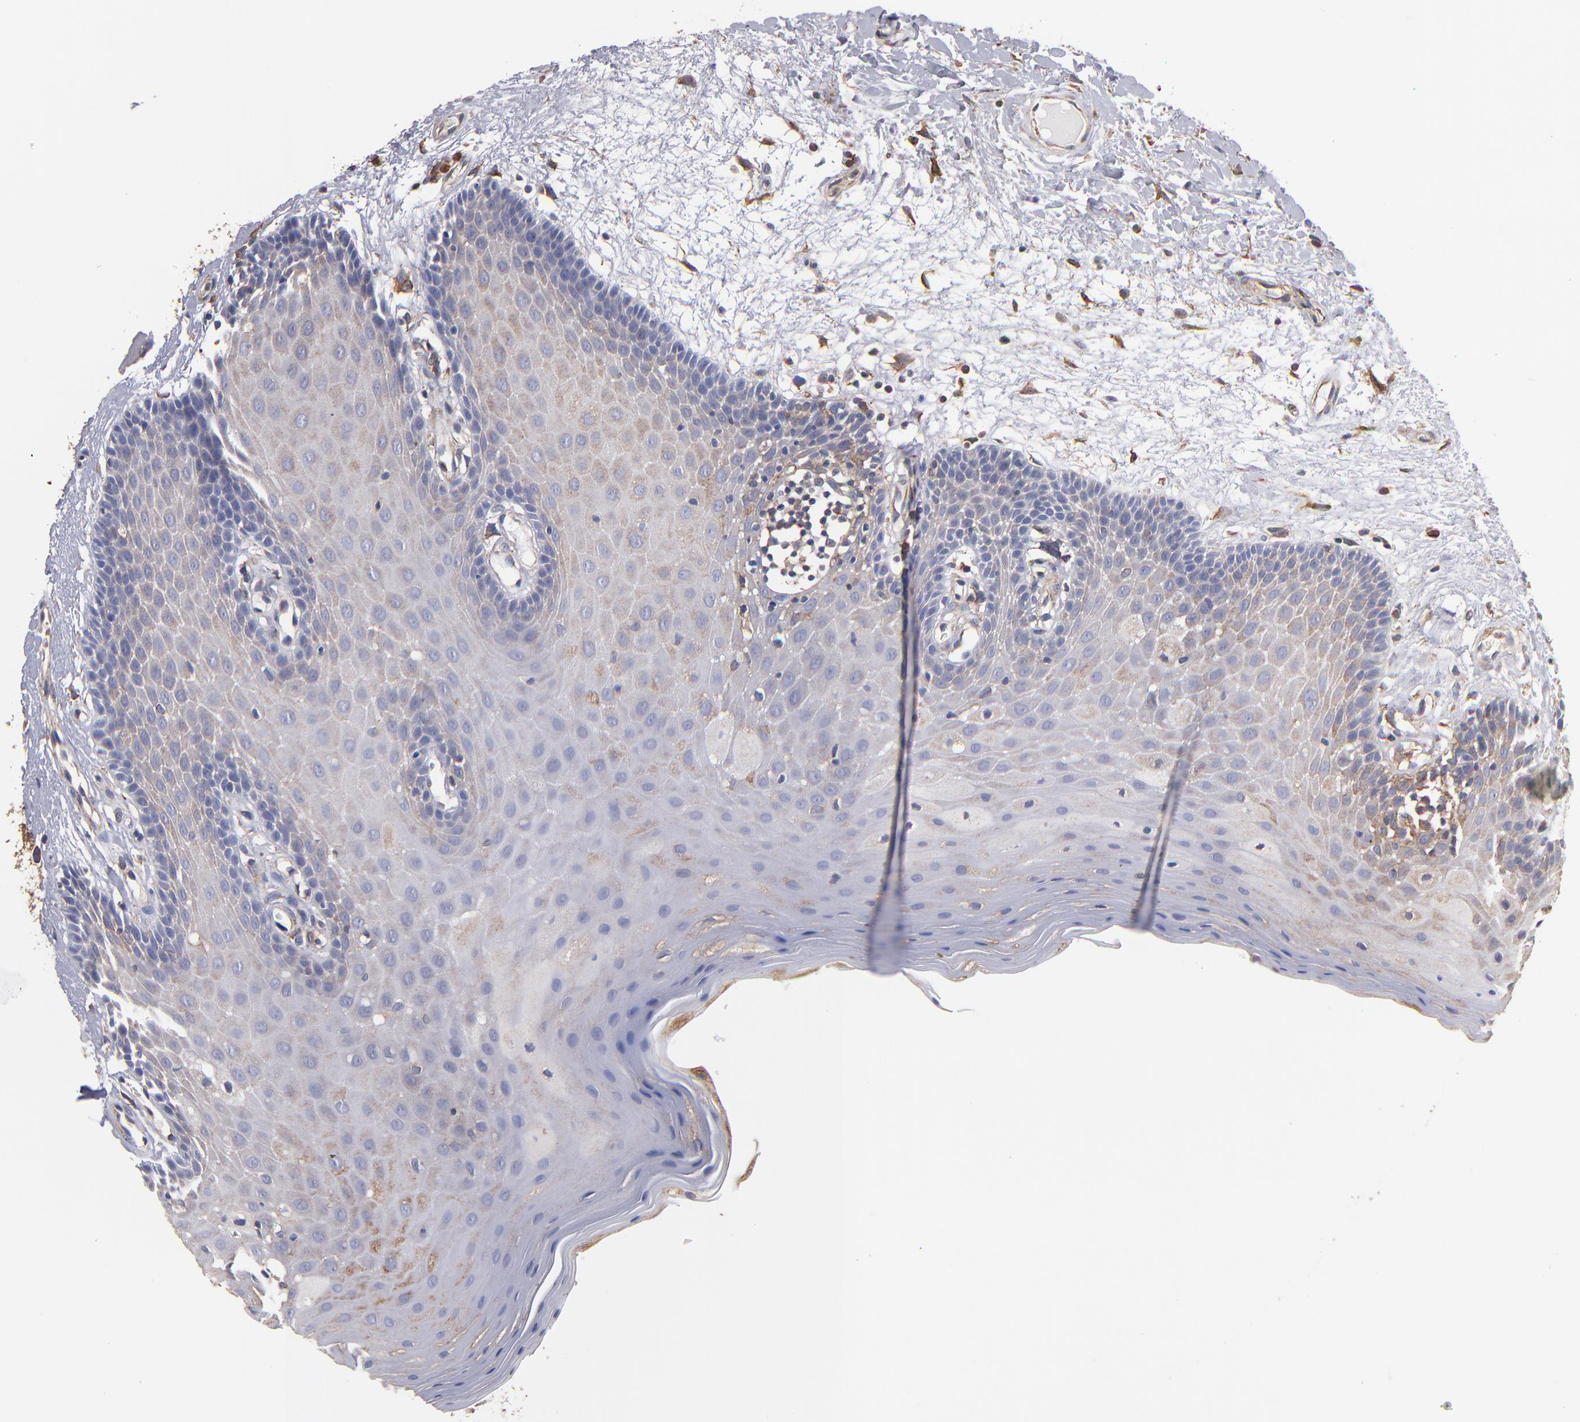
{"staining": {"intensity": "weak", "quantity": "25%-75%", "location": "cytoplasmic/membranous"}, "tissue": "oral mucosa", "cell_type": "Squamous epithelial cells", "image_type": "normal", "snomed": [{"axis": "morphology", "description": "Normal tissue, NOS"}, {"axis": "morphology", "description": "Squamous cell carcinoma, NOS"}, {"axis": "topography", "description": "Skeletal muscle"}, {"axis": "topography", "description": "Oral tissue"}, {"axis": "topography", "description": "Head-Neck"}], "caption": "Immunohistochemistry of normal human oral mucosa shows low levels of weak cytoplasmic/membranous staining in approximately 25%-75% of squamous epithelial cells. The staining was performed using DAB, with brown indicating positive protein expression. Nuclei are stained blue with hematoxylin.", "gene": "MVP", "patient": {"sex": "male", "age": 71}}